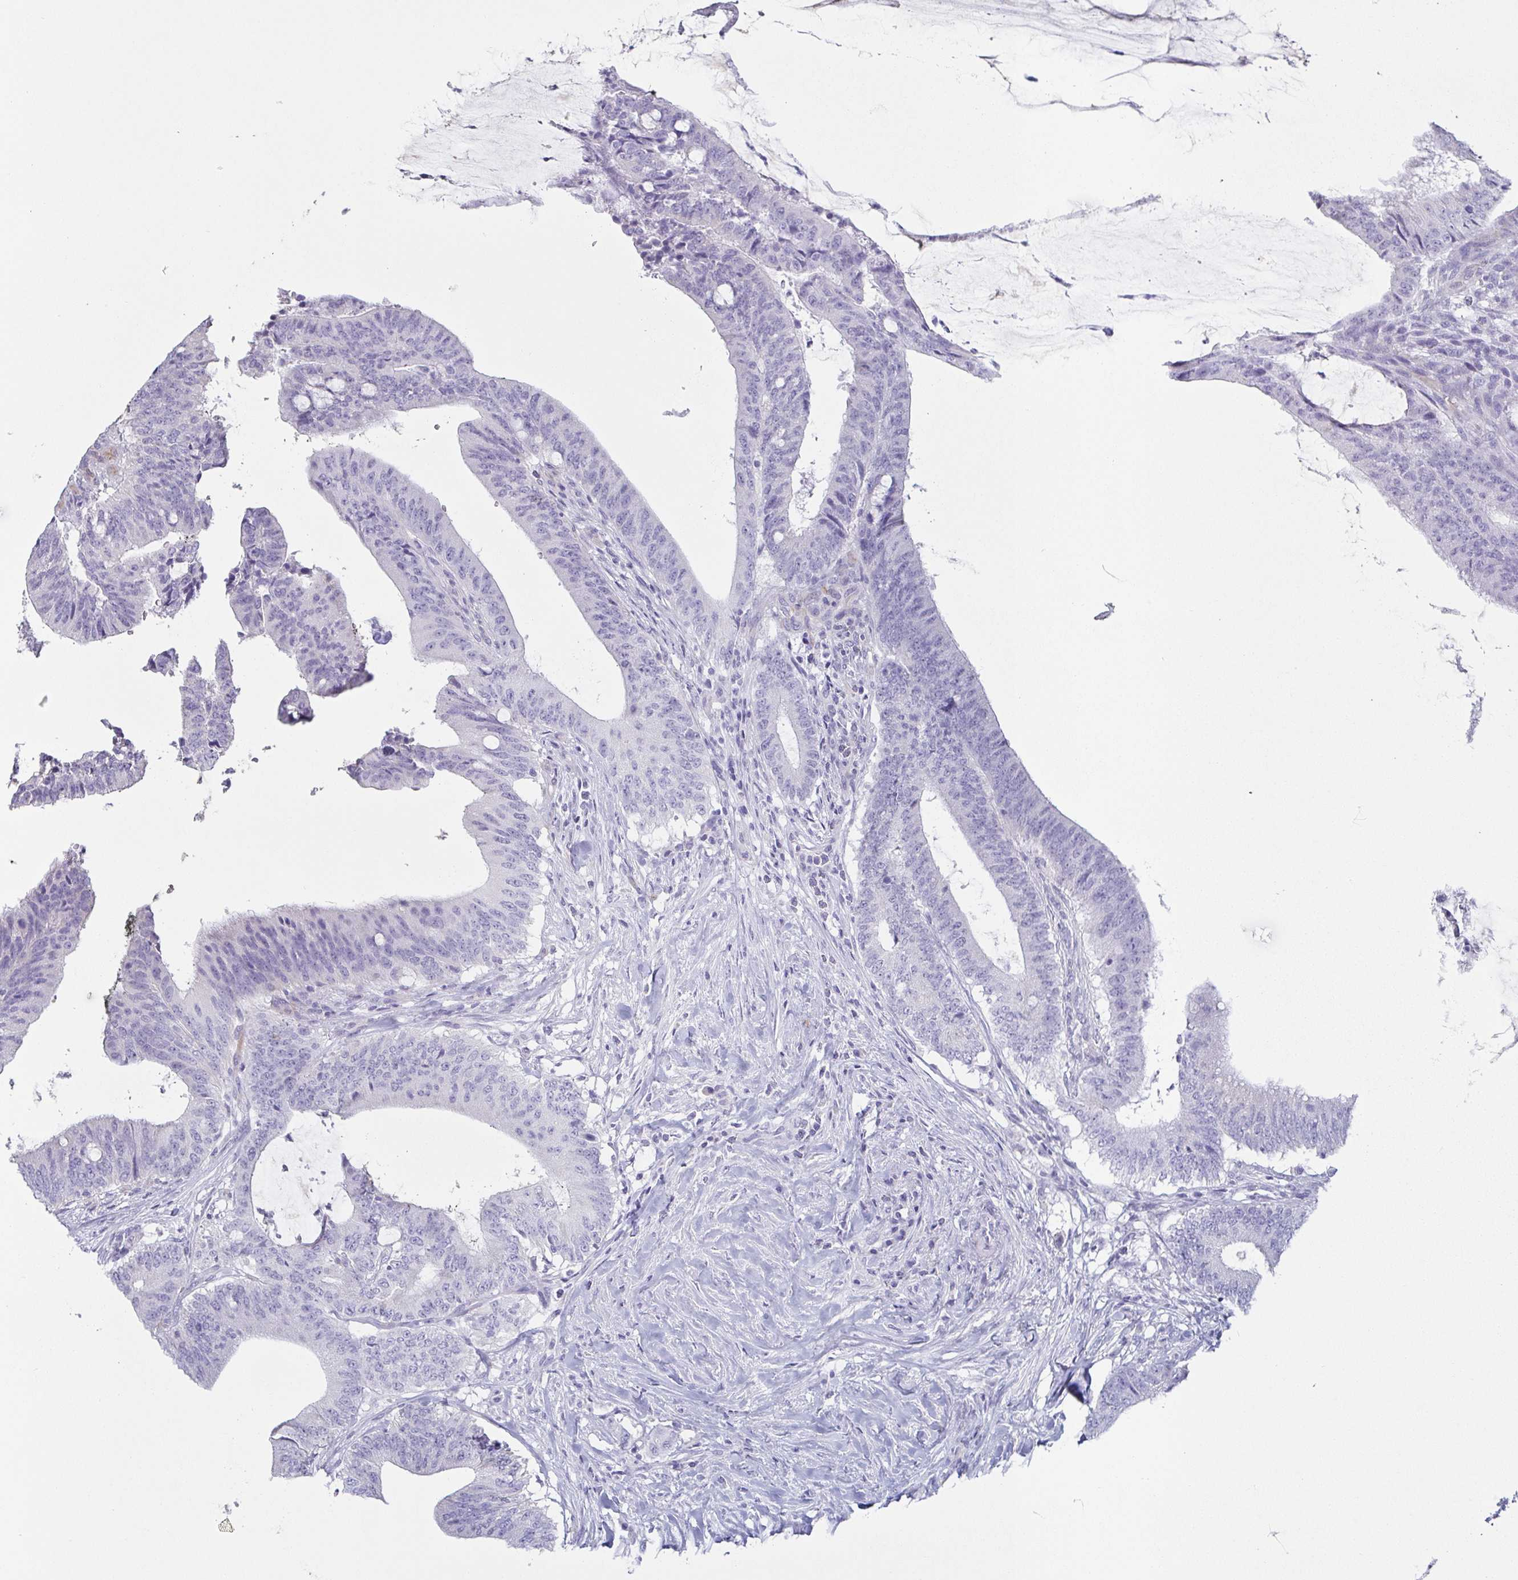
{"staining": {"intensity": "negative", "quantity": "none", "location": "none"}, "tissue": "colorectal cancer", "cell_type": "Tumor cells", "image_type": "cancer", "snomed": [{"axis": "morphology", "description": "Adenocarcinoma, NOS"}, {"axis": "topography", "description": "Colon"}], "caption": "DAB immunohistochemical staining of colorectal cancer (adenocarcinoma) displays no significant staining in tumor cells. The staining was performed using DAB to visualize the protein expression in brown, while the nuclei were stained in blue with hematoxylin (Magnification: 20x).", "gene": "PRR27", "patient": {"sex": "female", "age": 43}}